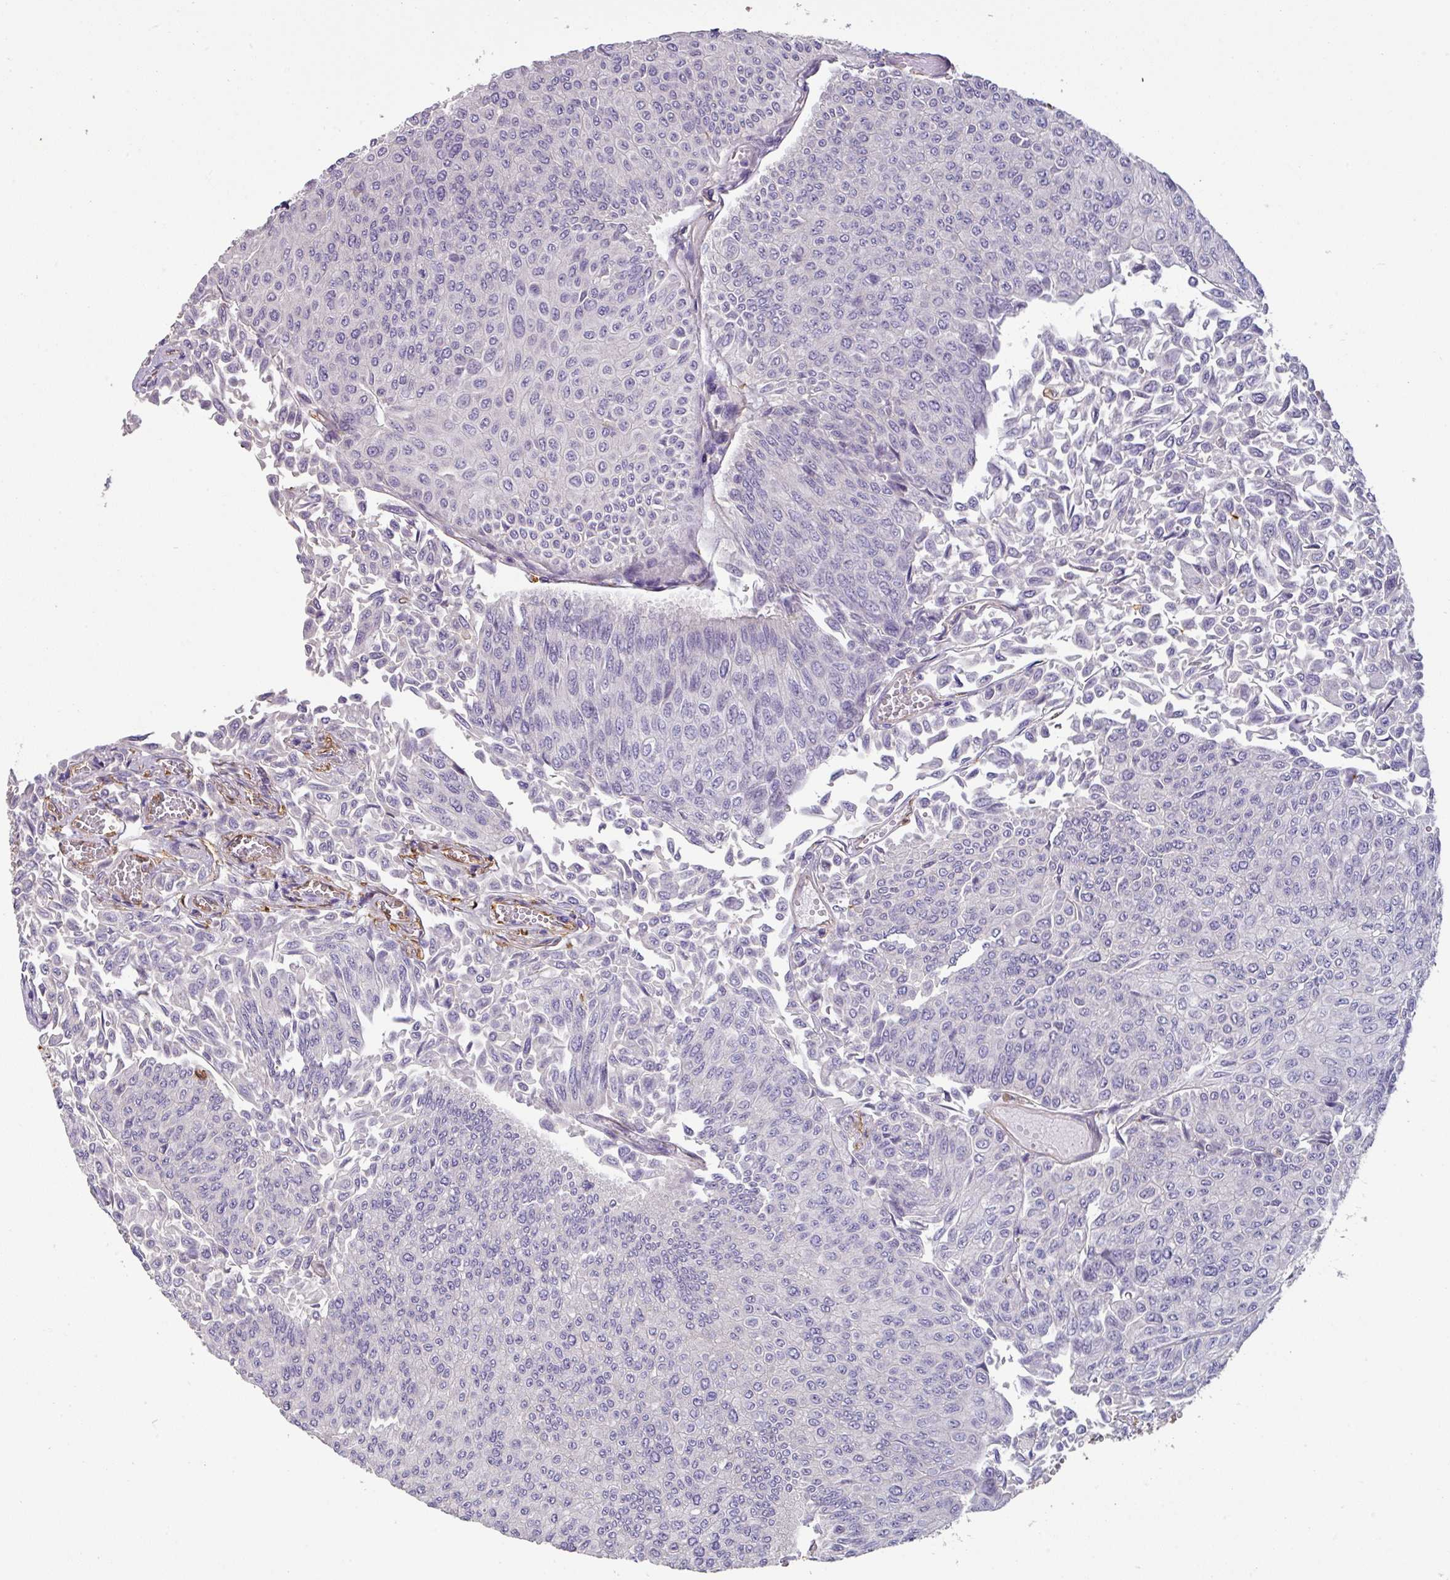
{"staining": {"intensity": "negative", "quantity": "none", "location": "none"}, "tissue": "urothelial cancer", "cell_type": "Tumor cells", "image_type": "cancer", "snomed": [{"axis": "morphology", "description": "Urothelial carcinoma, NOS"}, {"axis": "topography", "description": "Urinary bladder"}], "caption": "DAB (3,3'-diaminobenzidine) immunohistochemical staining of human urothelial cancer displays no significant staining in tumor cells.", "gene": "ZNF280C", "patient": {"sex": "male", "age": 59}}